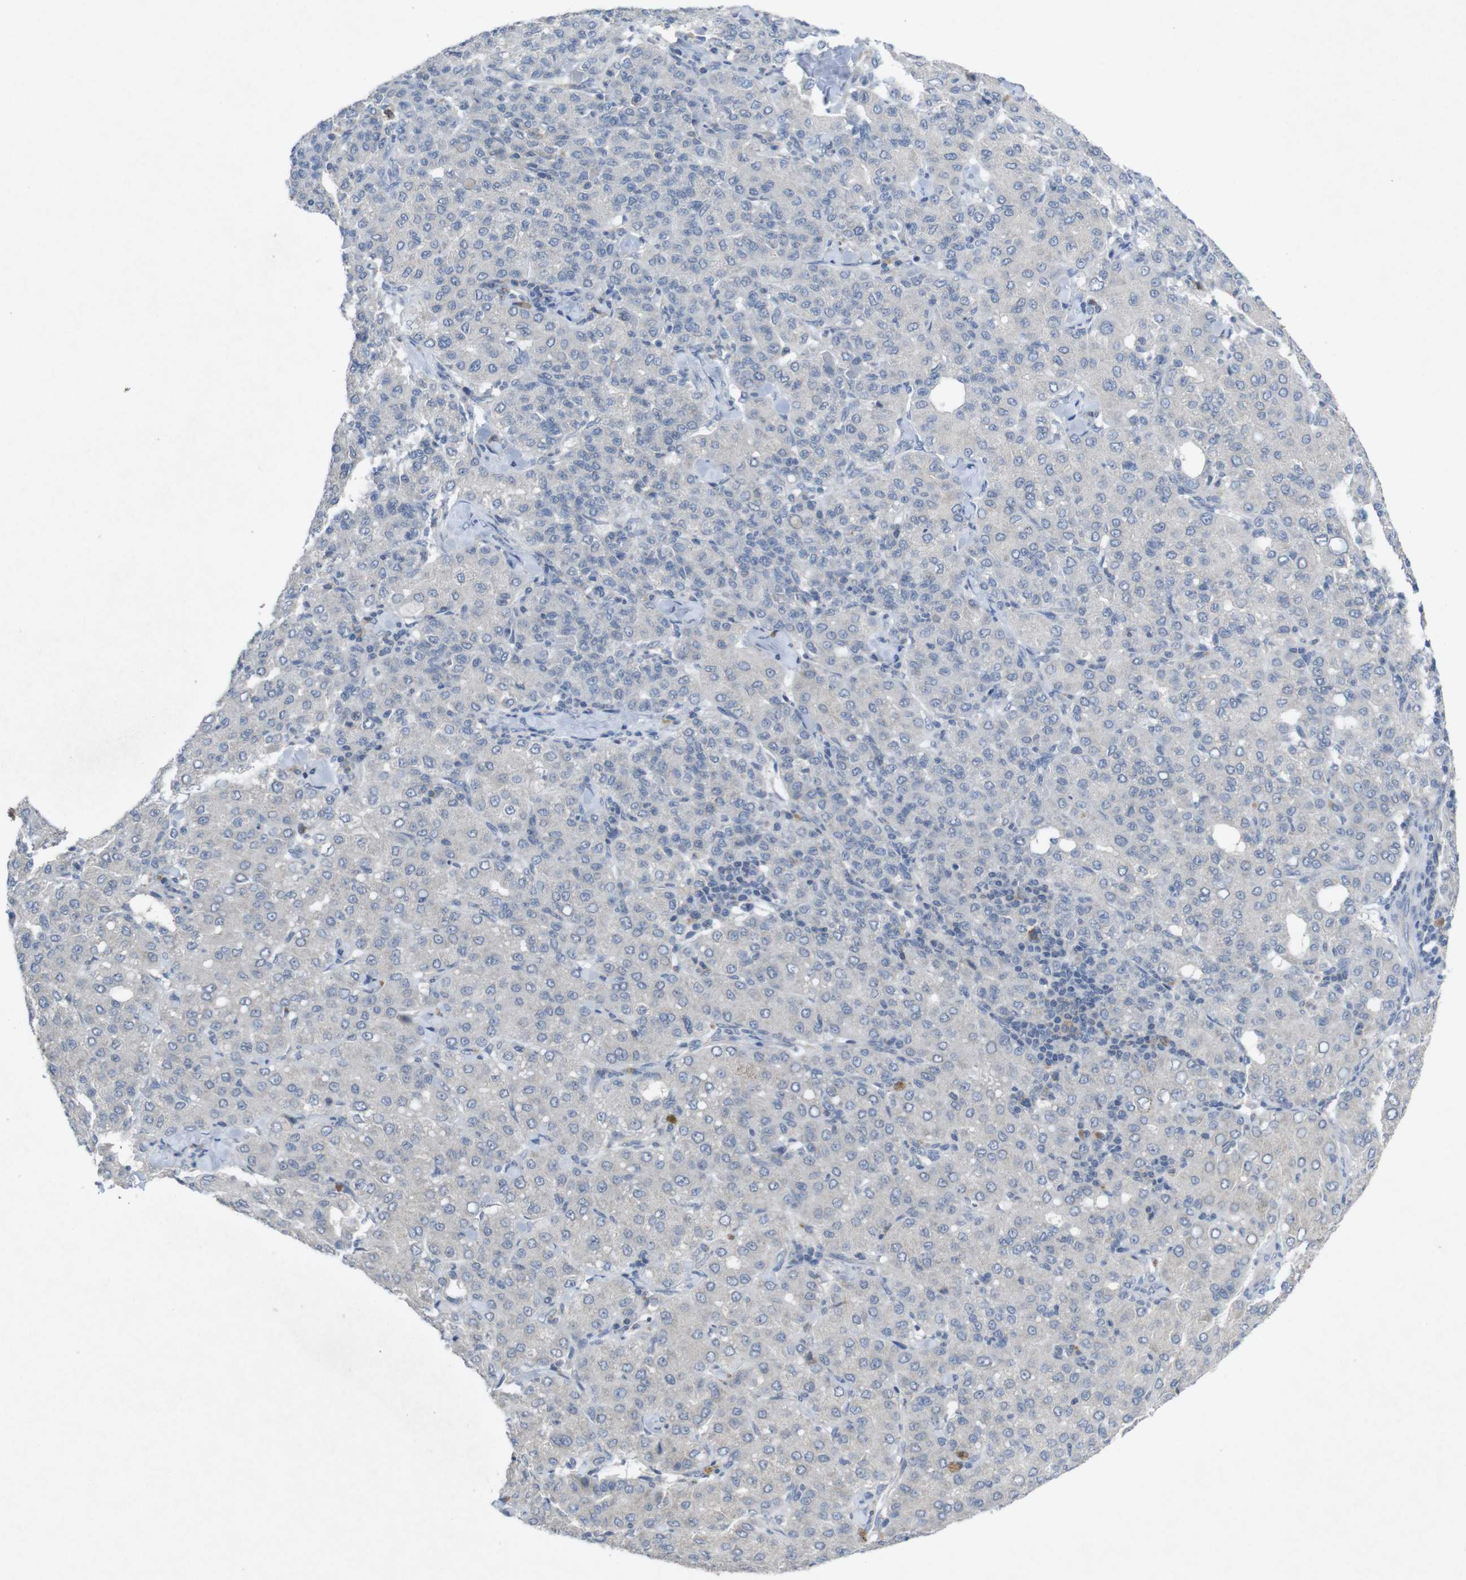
{"staining": {"intensity": "negative", "quantity": "none", "location": "none"}, "tissue": "liver cancer", "cell_type": "Tumor cells", "image_type": "cancer", "snomed": [{"axis": "morphology", "description": "Carcinoma, Hepatocellular, NOS"}, {"axis": "topography", "description": "Liver"}], "caption": "DAB immunohistochemical staining of liver hepatocellular carcinoma displays no significant staining in tumor cells.", "gene": "SLAMF7", "patient": {"sex": "male", "age": 65}}